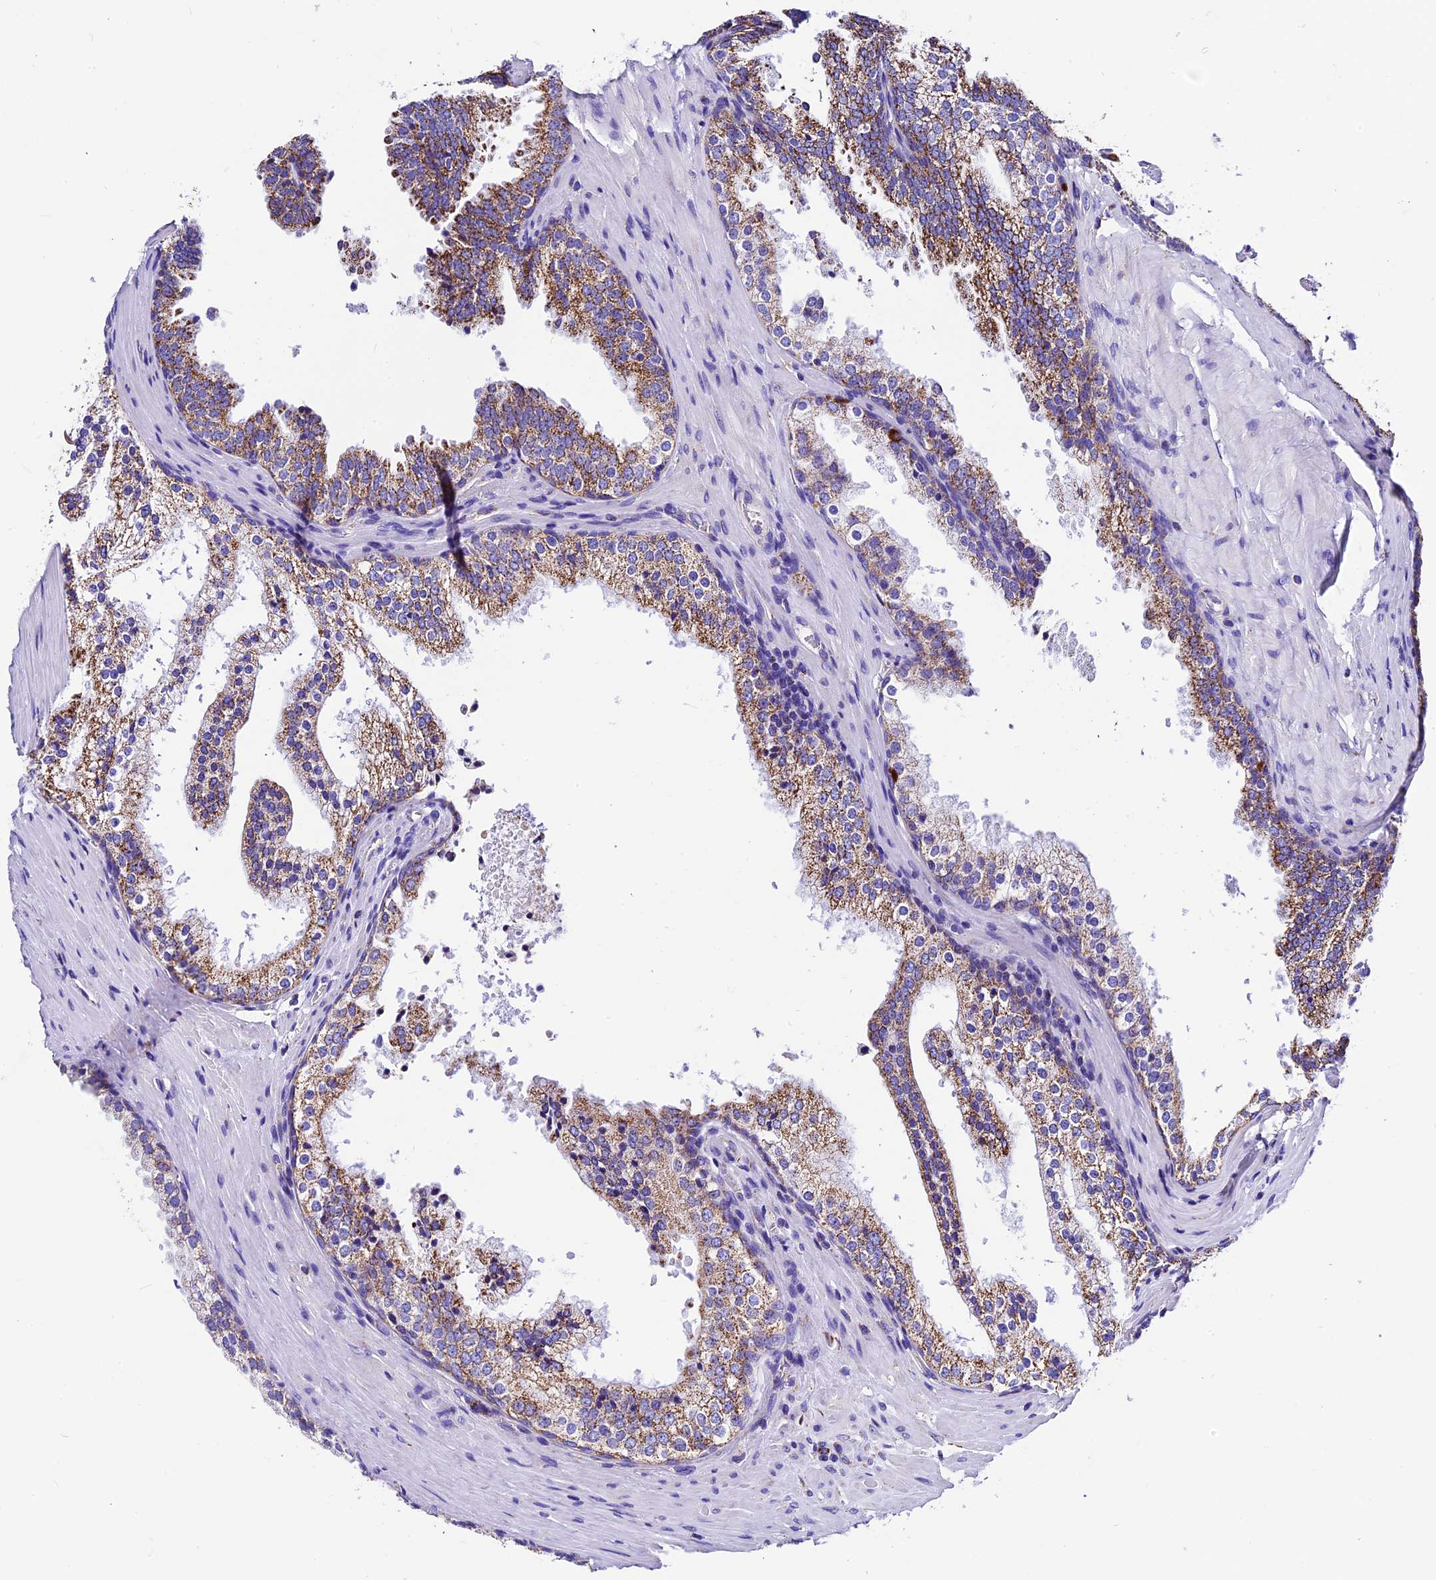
{"staining": {"intensity": "moderate", "quantity": ">75%", "location": "cytoplasmic/membranous"}, "tissue": "prostate", "cell_type": "Glandular cells", "image_type": "normal", "snomed": [{"axis": "morphology", "description": "Normal tissue, NOS"}, {"axis": "topography", "description": "Prostate"}], "caption": "Prostate stained with a brown dye shows moderate cytoplasmic/membranous positive expression in about >75% of glandular cells.", "gene": "DCAF5", "patient": {"sex": "male", "age": 60}}